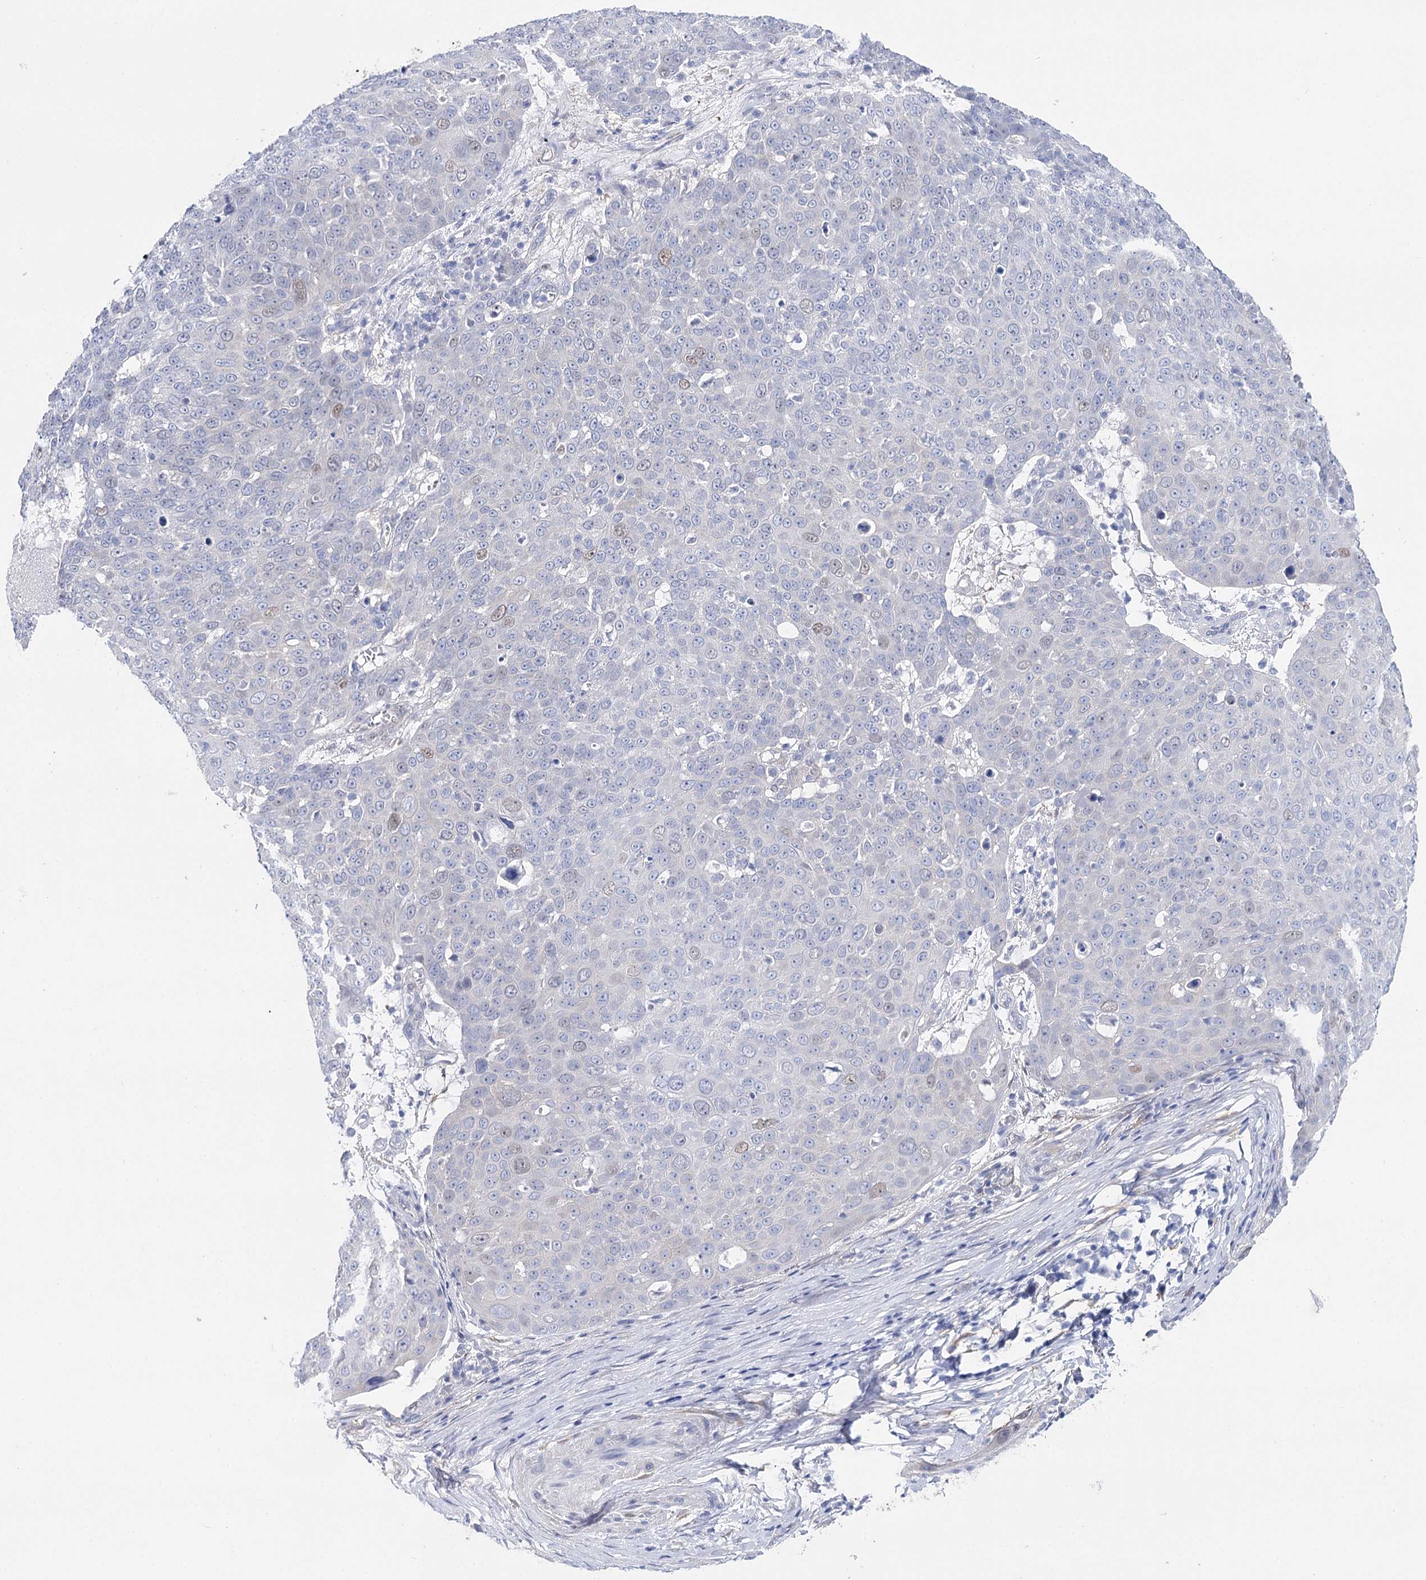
{"staining": {"intensity": "negative", "quantity": "none", "location": "none"}, "tissue": "skin cancer", "cell_type": "Tumor cells", "image_type": "cancer", "snomed": [{"axis": "morphology", "description": "Squamous cell carcinoma, NOS"}, {"axis": "topography", "description": "Skin"}], "caption": "High magnification brightfield microscopy of skin cancer stained with DAB (brown) and counterstained with hematoxylin (blue): tumor cells show no significant expression.", "gene": "UGDH", "patient": {"sex": "male", "age": 71}}